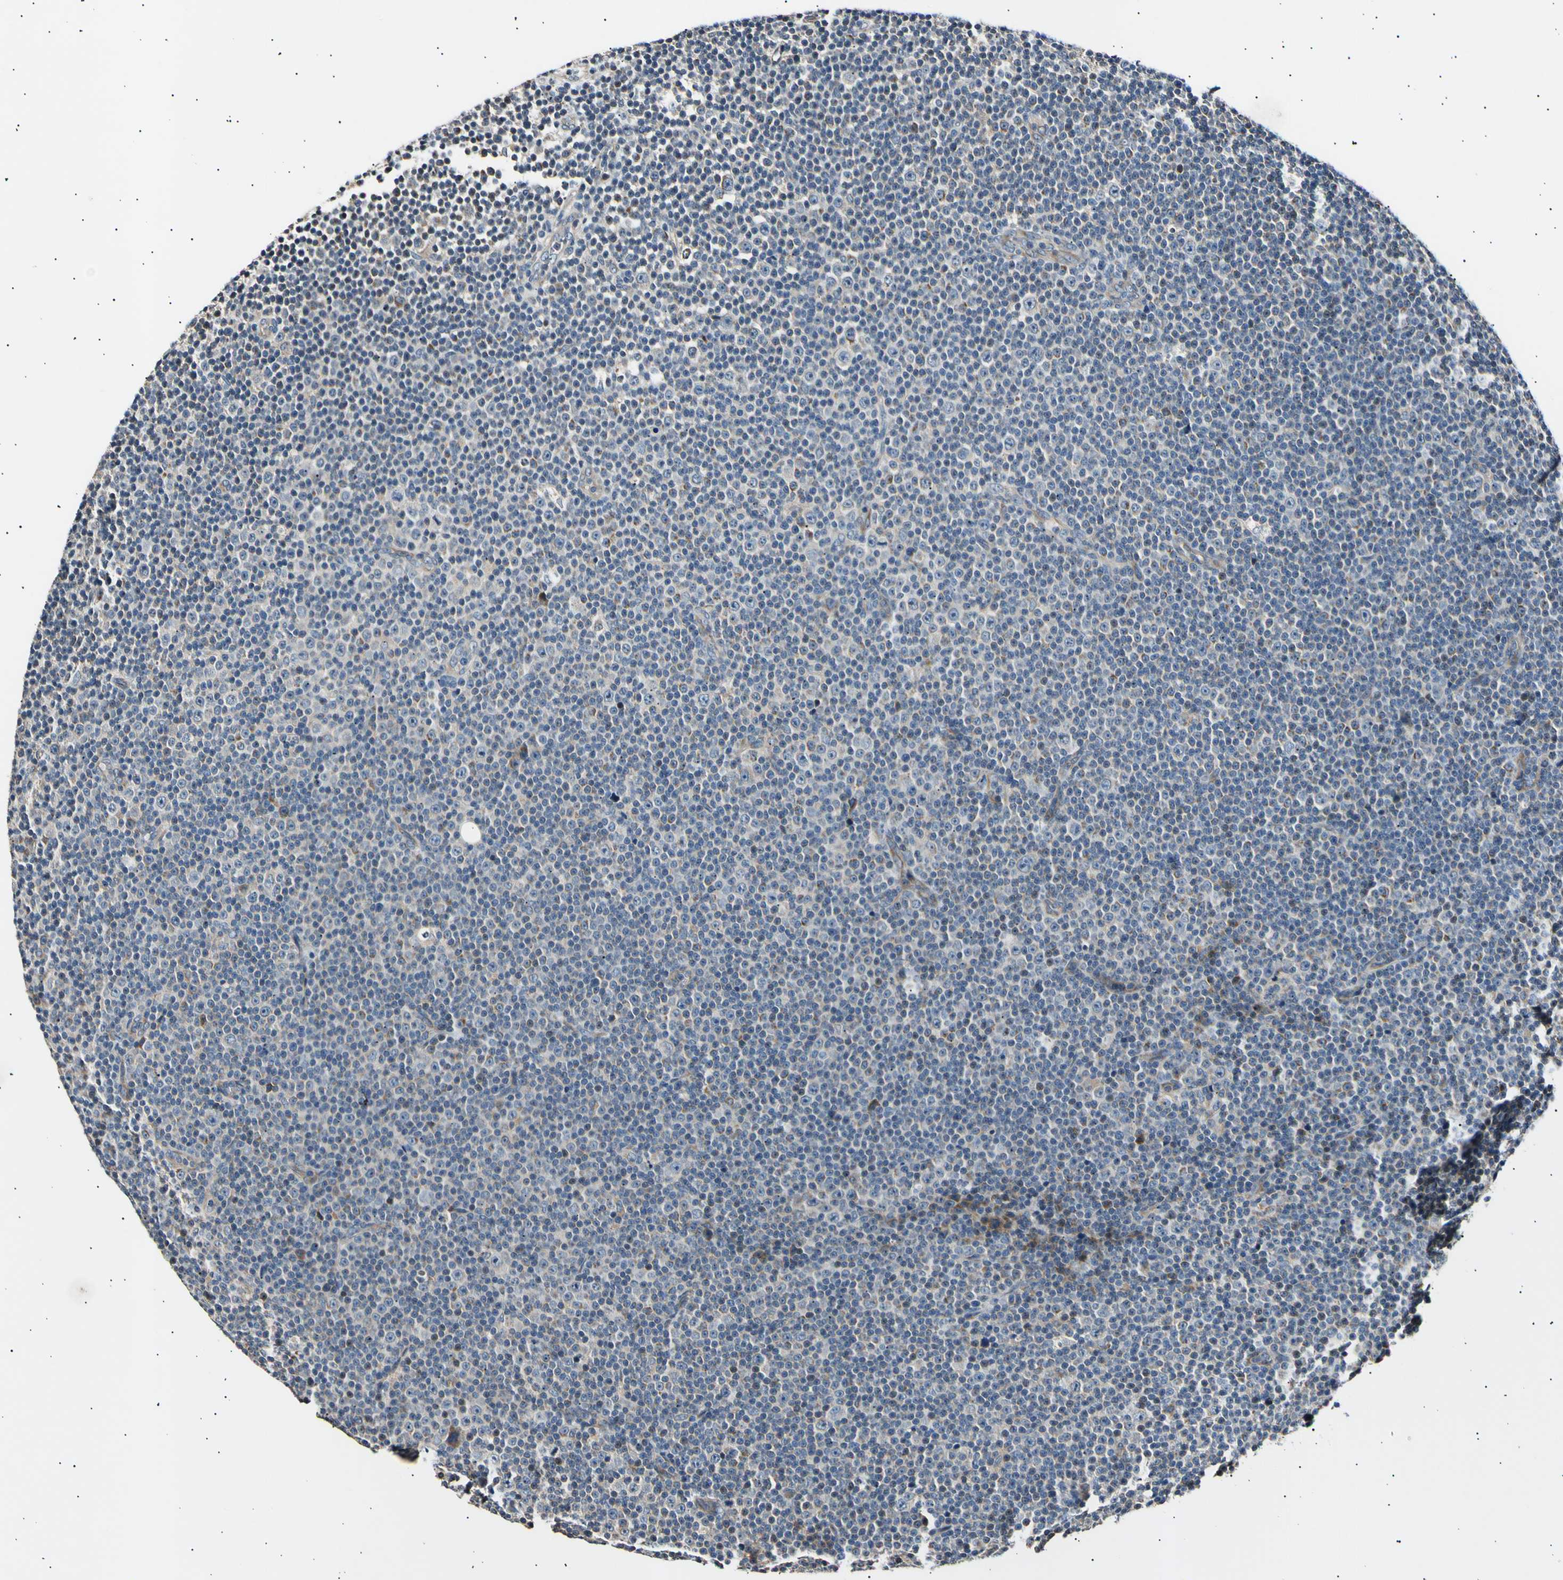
{"staining": {"intensity": "negative", "quantity": "none", "location": "none"}, "tissue": "lymphoma", "cell_type": "Tumor cells", "image_type": "cancer", "snomed": [{"axis": "morphology", "description": "Malignant lymphoma, non-Hodgkin's type, Low grade"}, {"axis": "topography", "description": "Lymph node"}], "caption": "High power microscopy micrograph of an immunohistochemistry micrograph of lymphoma, revealing no significant positivity in tumor cells.", "gene": "ITGA6", "patient": {"sex": "female", "age": 67}}